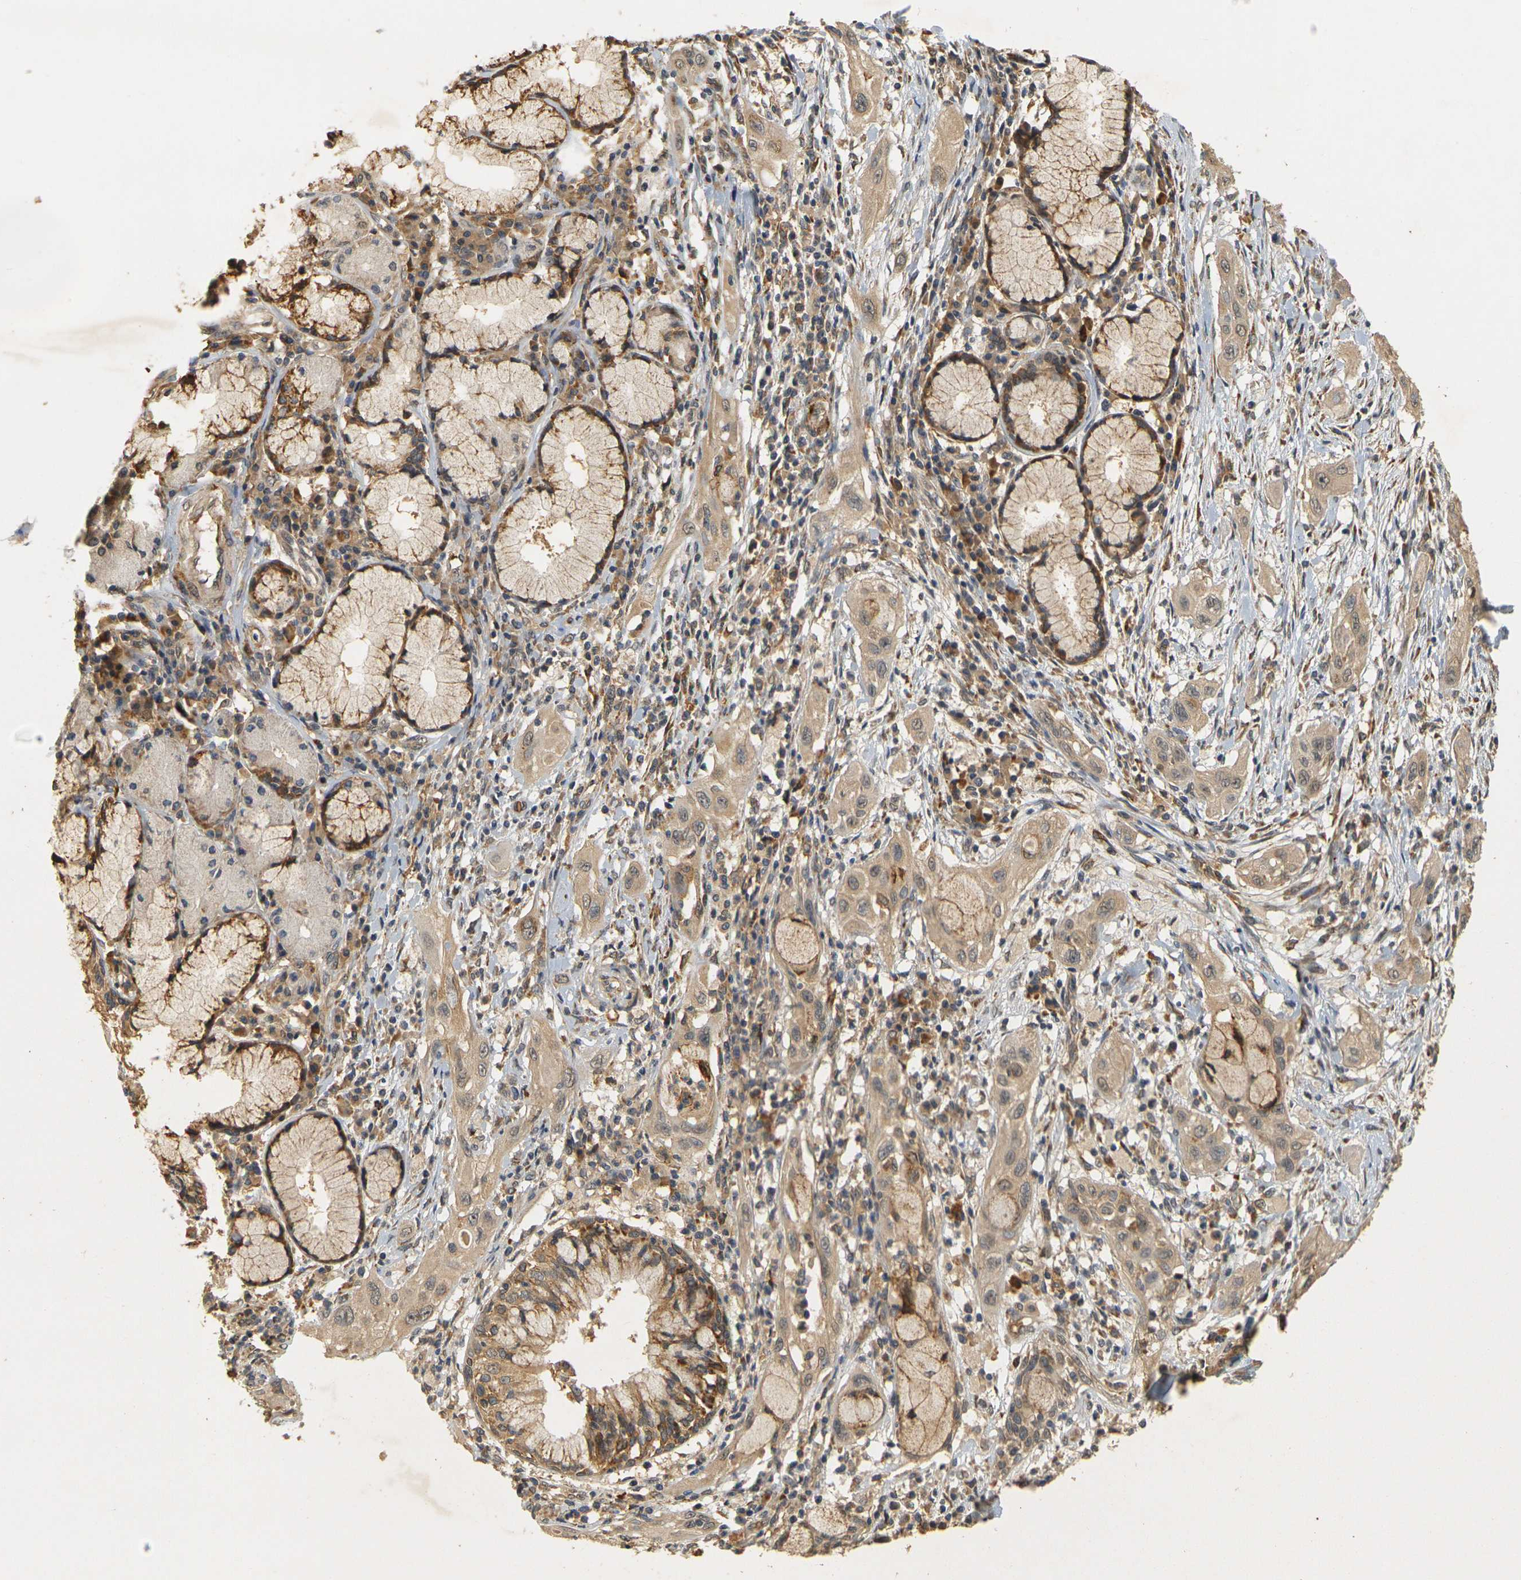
{"staining": {"intensity": "weak", "quantity": ">75%", "location": "cytoplasmic/membranous"}, "tissue": "lung cancer", "cell_type": "Tumor cells", "image_type": "cancer", "snomed": [{"axis": "morphology", "description": "Squamous cell carcinoma, NOS"}, {"axis": "topography", "description": "Lung"}], "caption": "Immunohistochemical staining of human lung squamous cell carcinoma displays weak cytoplasmic/membranous protein staining in approximately >75% of tumor cells. (Stains: DAB in brown, nuclei in blue, Microscopy: brightfield microscopy at high magnification).", "gene": "MEGF9", "patient": {"sex": "female", "age": 47}}